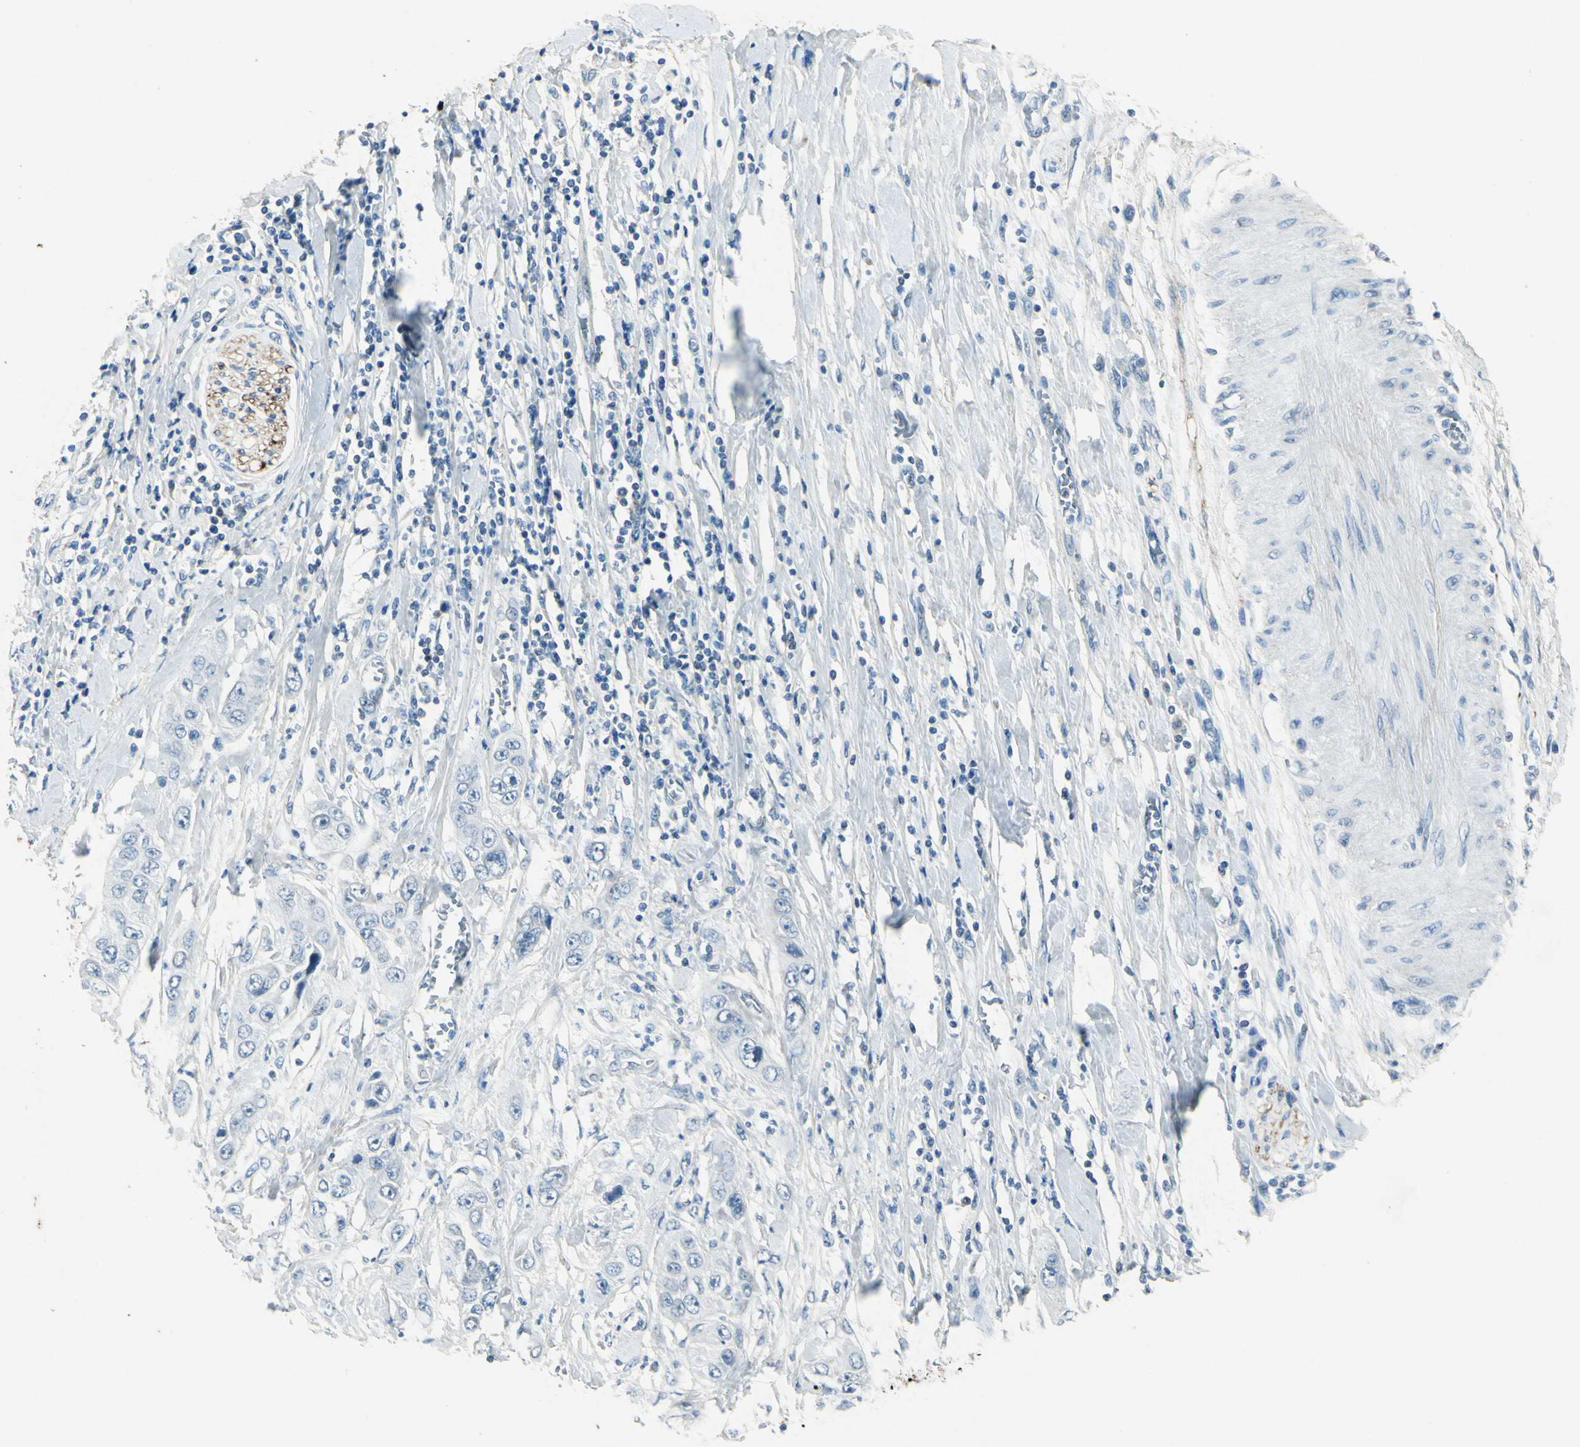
{"staining": {"intensity": "negative", "quantity": "none", "location": "none"}, "tissue": "pancreatic cancer", "cell_type": "Tumor cells", "image_type": "cancer", "snomed": [{"axis": "morphology", "description": "Adenocarcinoma, NOS"}, {"axis": "topography", "description": "Pancreas"}], "caption": "Photomicrograph shows no significant protein positivity in tumor cells of pancreatic adenocarcinoma.", "gene": "SNAP91", "patient": {"sex": "female", "age": 70}}